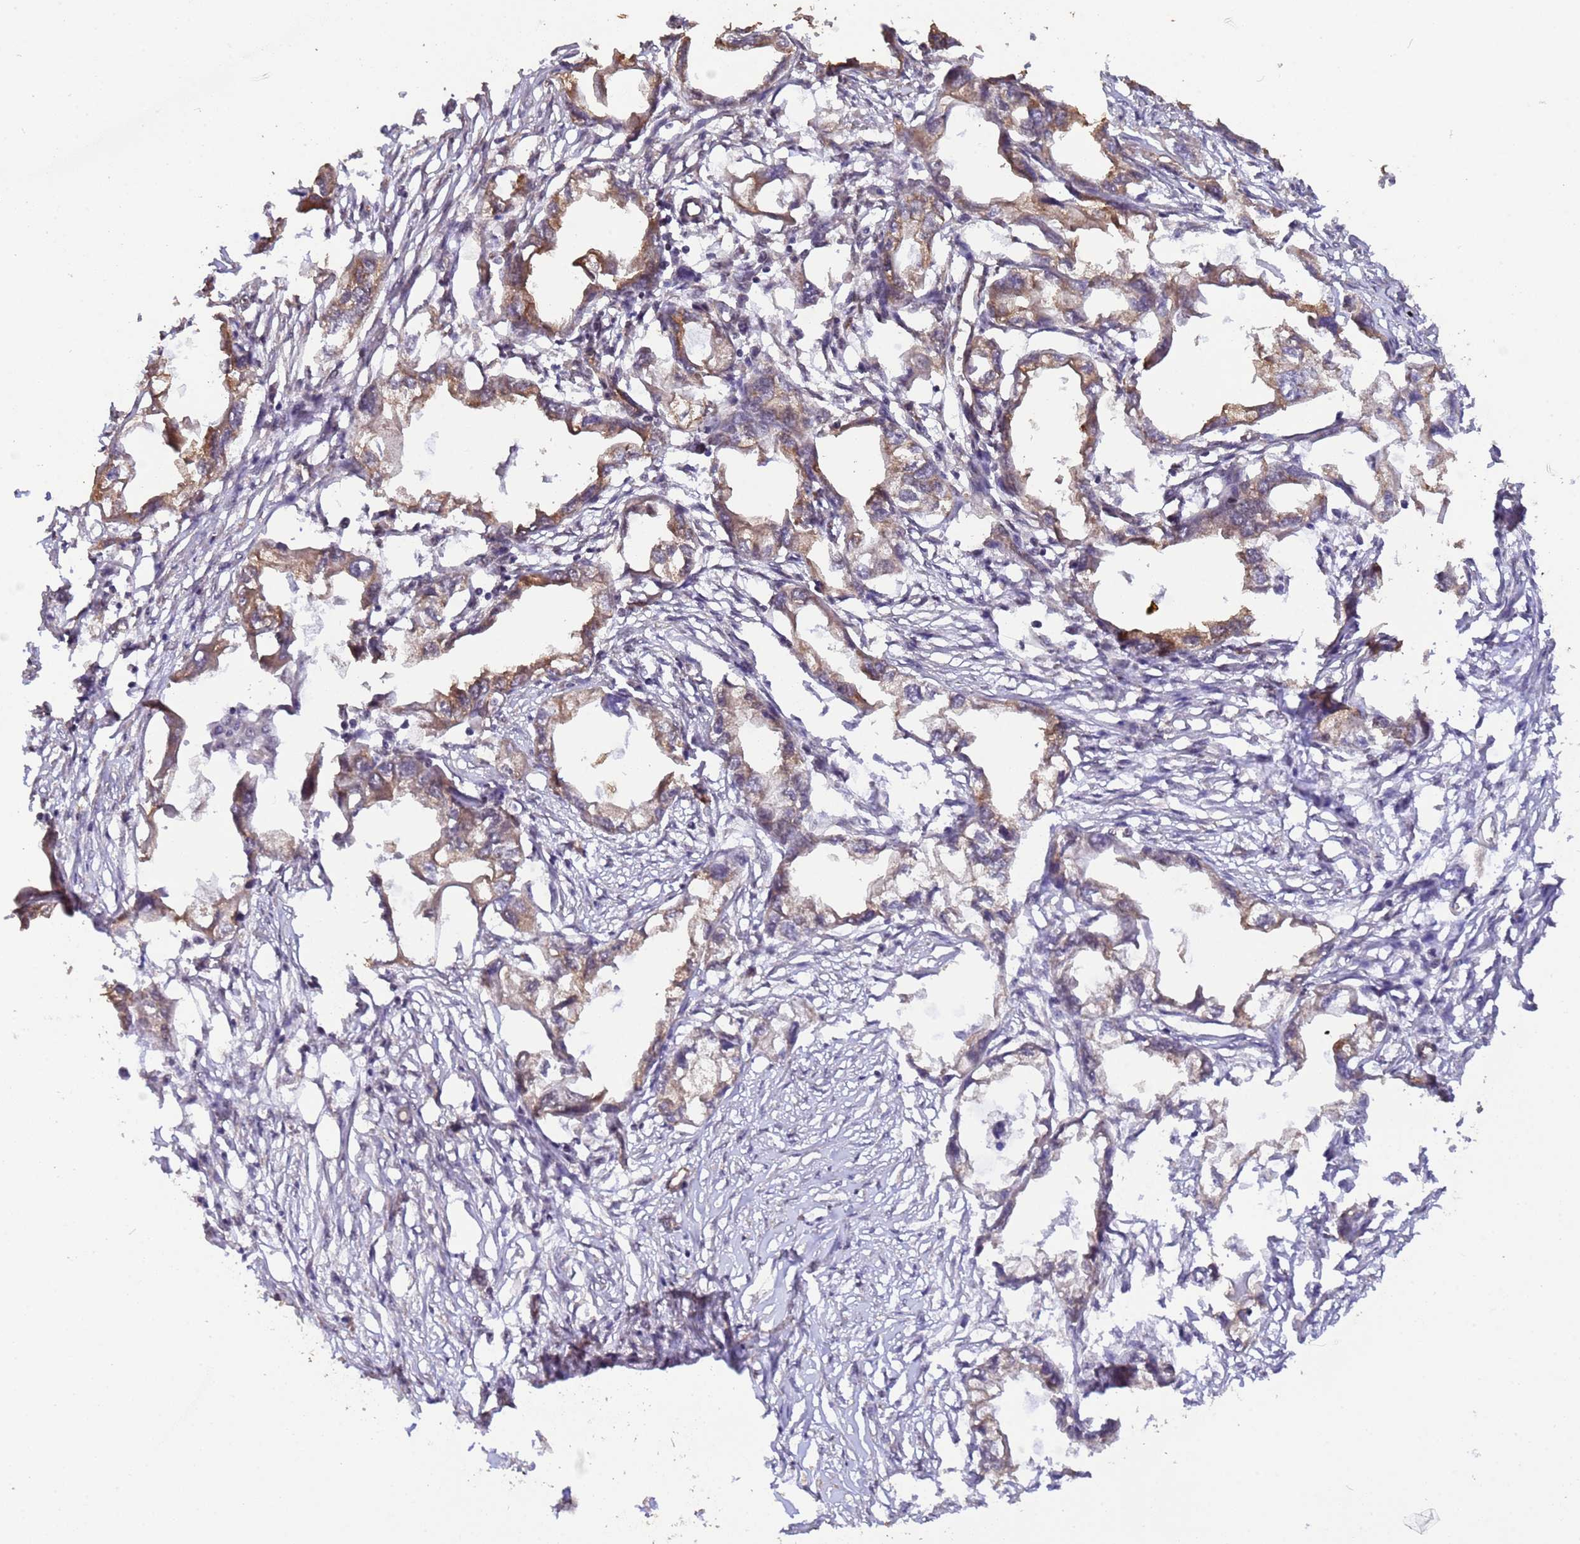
{"staining": {"intensity": "moderate", "quantity": ">75%", "location": "cytoplasmic/membranous"}, "tissue": "endometrial cancer", "cell_type": "Tumor cells", "image_type": "cancer", "snomed": [{"axis": "morphology", "description": "Adenocarcinoma, NOS"}, {"axis": "morphology", "description": "Adenocarcinoma, metastatic, NOS"}, {"axis": "topography", "description": "Adipose tissue"}, {"axis": "topography", "description": "Endometrium"}], "caption": "An immunohistochemistry histopathology image of tumor tissue is shown. Protein staining in brown shows moderate cytoplasmic/membranous positivity in endometrial cancer within tumor cells.", "gene": "SYF2", "patient": {"sex": "female", "age": 67}}